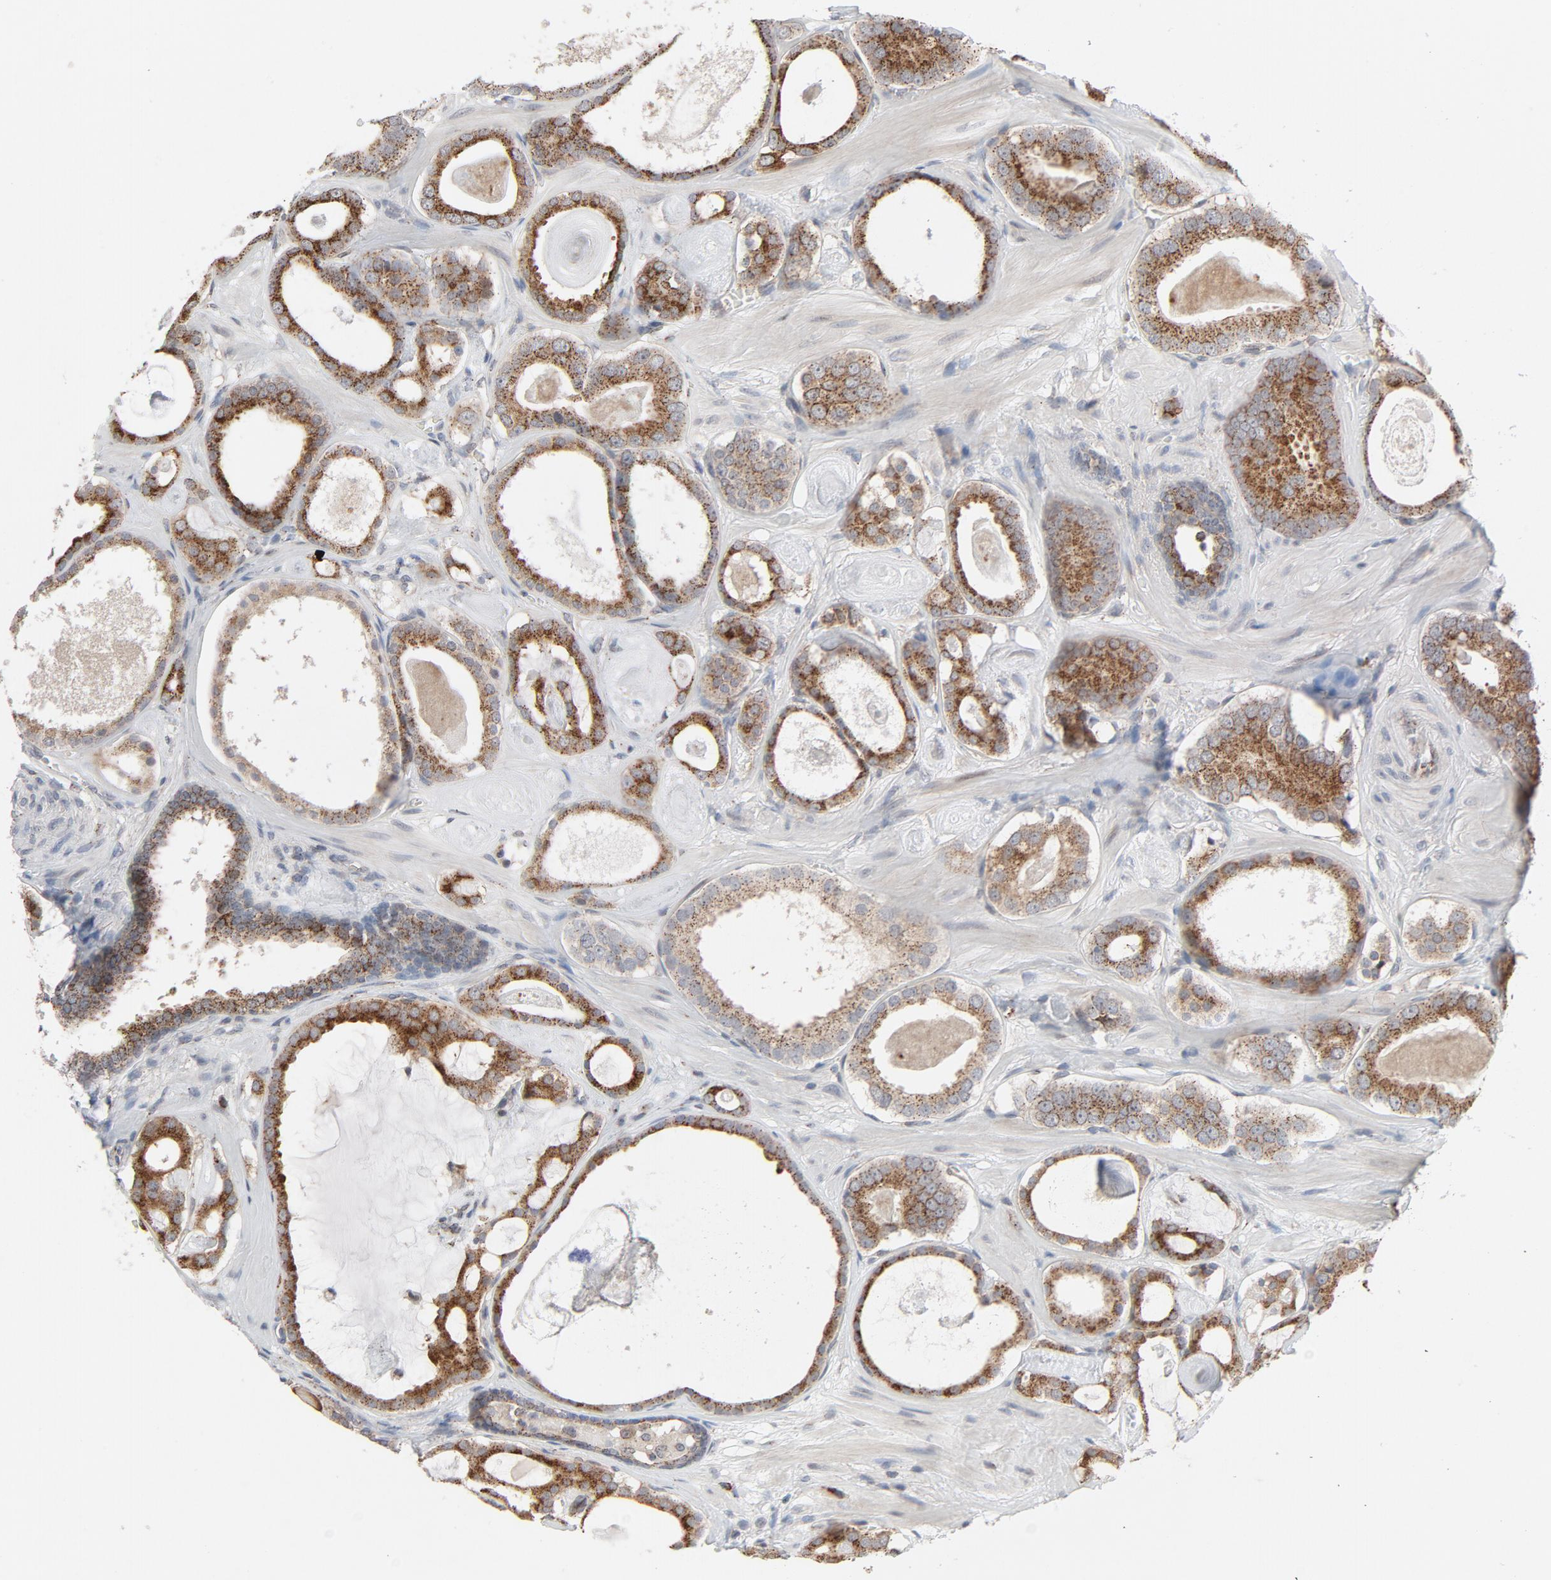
{"staining": {"intensity": "moderate", "quantity": ">75%", "location": "cytoplasmic/membranous"}, "tissue": "prostate cancer", "cell_type": "Tumor cells", "image_type": "cancer", "snomed": [{"axis": "morphology", "description": "Adenocarcinoma, Low grade"}, {"axis": "topography", "description": "Prostate"}], "caption": "A medium amount of moderate cytoplasmic/membranous expression is identified in approximately >75% of tumor cells in prostate low-grade adenocarcinoma tissue.", "gene": "RPL12", "patient": {"sex": "male", "age": 57}}